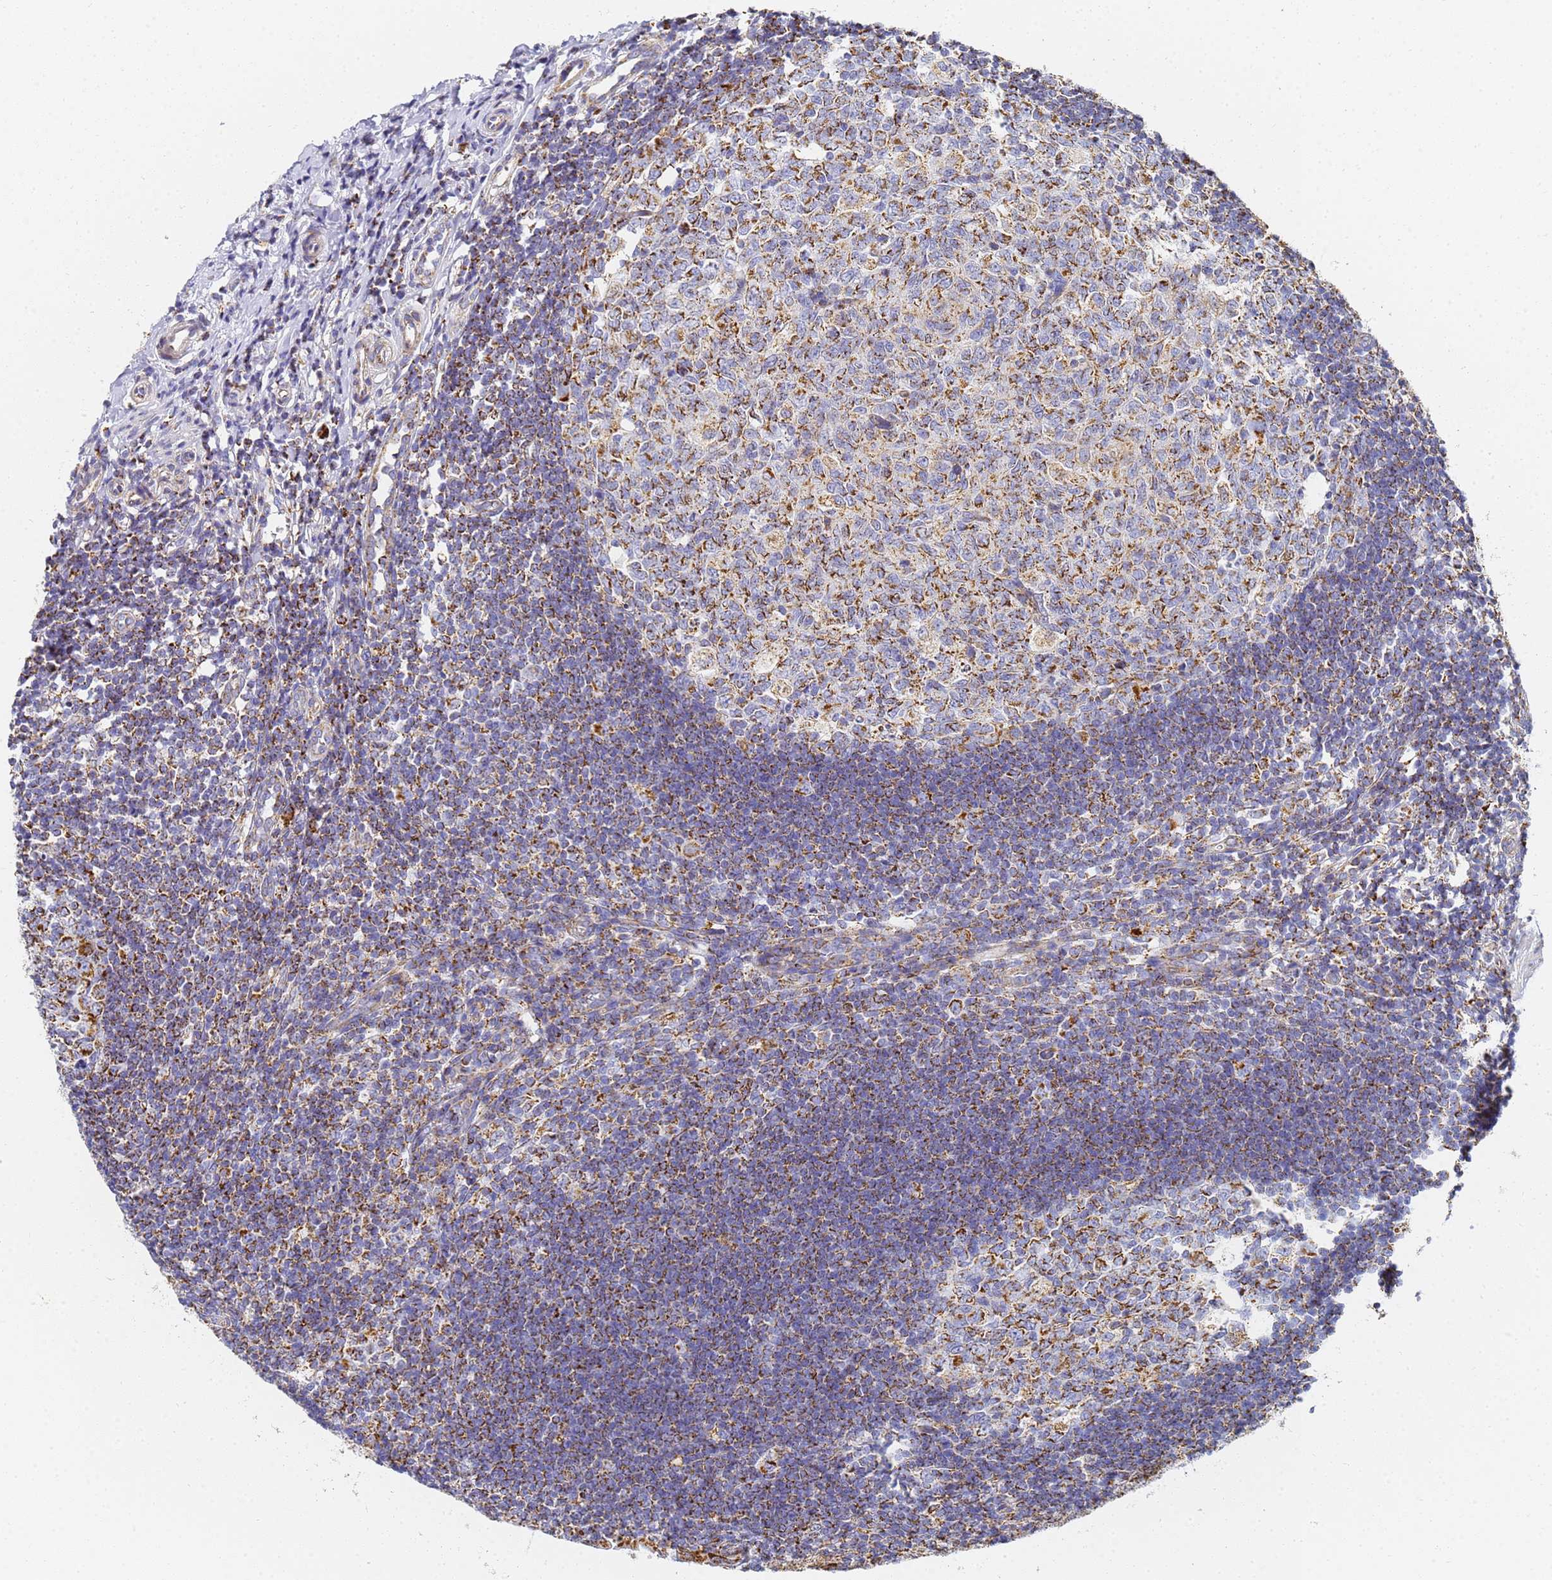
{"staining": {"intensity": "strong", "quantity": ">75%", "location": "cytoplasmic/membranous"}, "tissue": "appendix", "cell_type": "Glandular cells", "image_type": "normal", "snomed": [{"axis": "morphology", "description": "Normal tissue, NOS"}, {"axis": "topography", "description": "Appendix"}], "caption": "High-magnification brightfield microscopy of benign appendix stained with DAB (brown) and counterstained with hematoxylin (blue). glandular cells exhibit strong cytoplasmic/membranous staining is seen in approximately>75% of cells.", "gene": "CNIH4", "patient": {"sex": "male", "age": 14}}